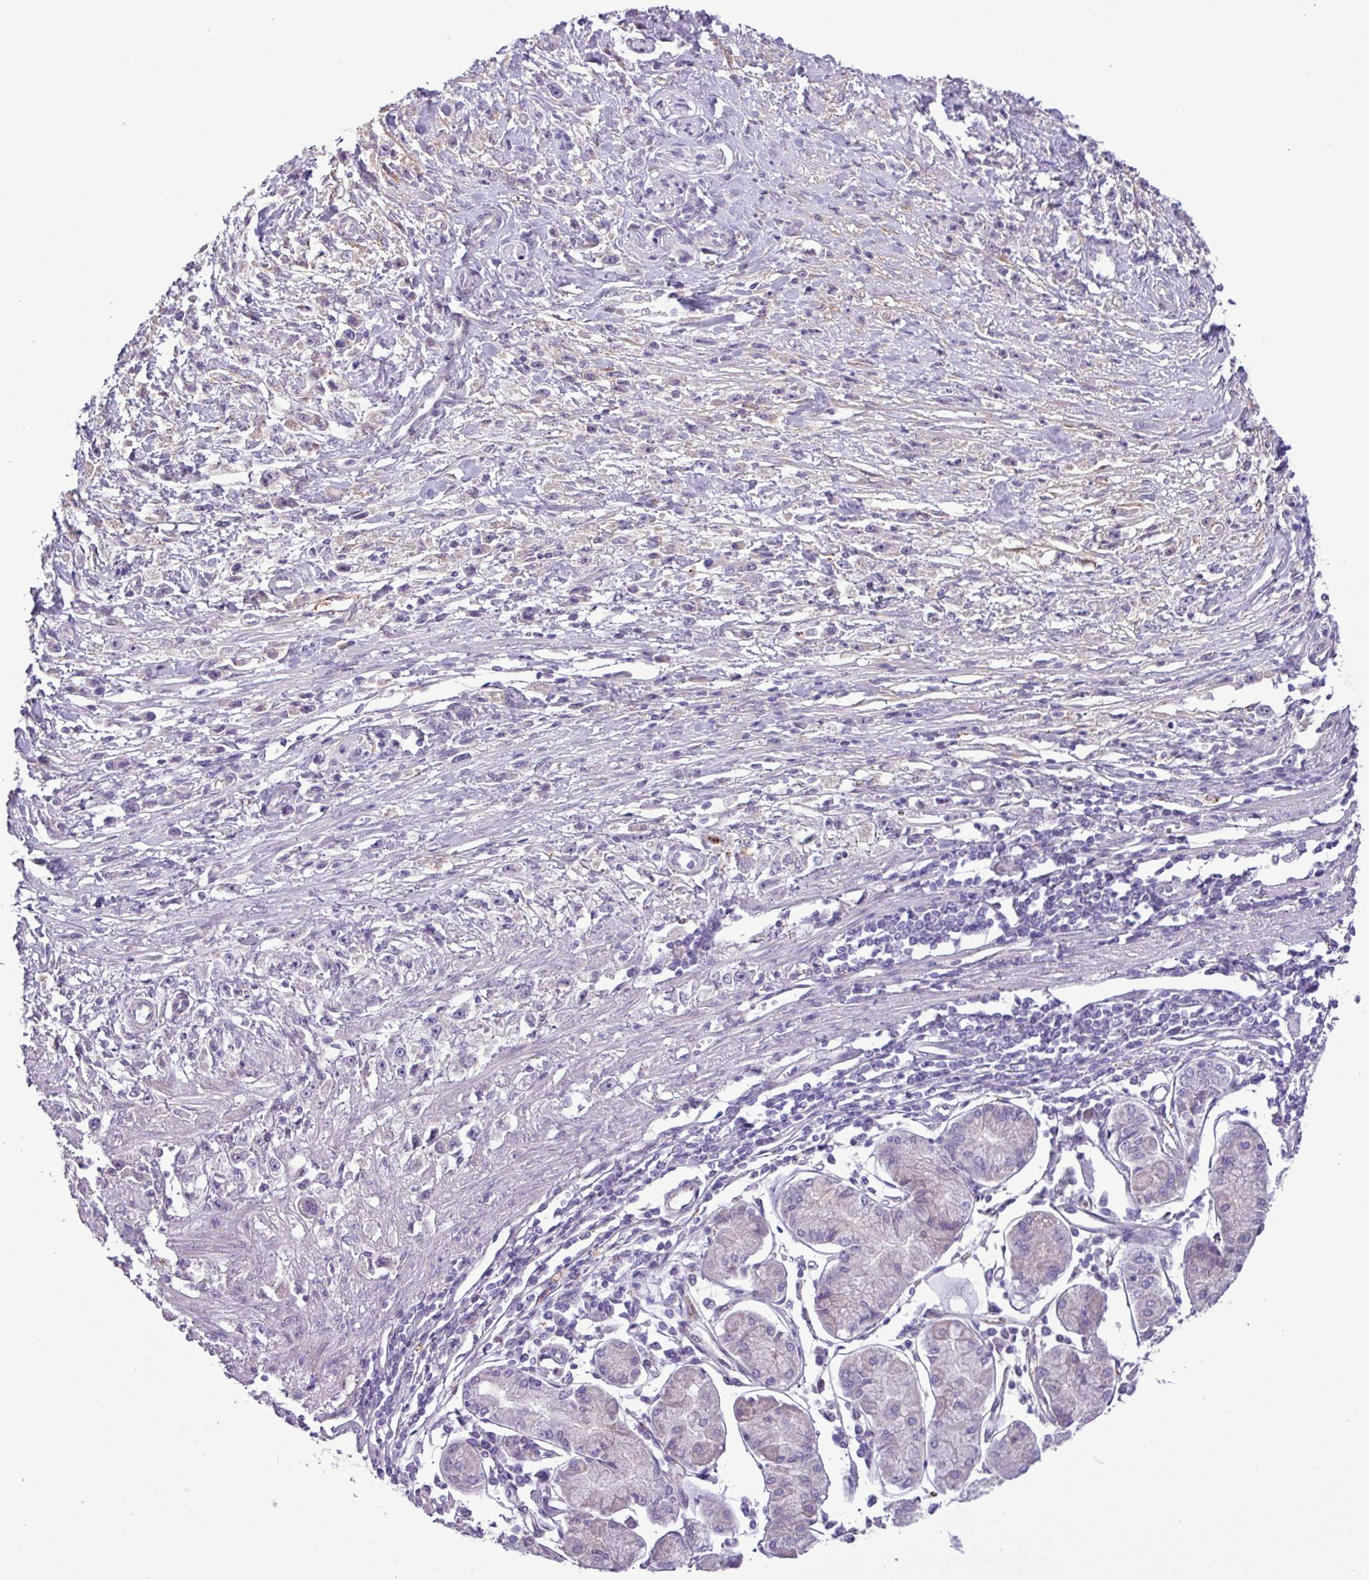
{"staining": {"intensity": "negative", "quantity": "none", "location": "none"}, "tissue": "stomach cancer", "cell_type": "Tumor cells", "image_type": "cancer", "snomed": [{"axis": "morphology", "description": "Adenocarcinoma, NOS"}, {"axis": "topography", "description": "Stomach"}], "caption": "The IHC image has no significant positivity in tumor cells of stomach cancer (adenocarcinoma) tissue.", "gene": "CD248", "patient": {"sex": "female", "age": 59}}